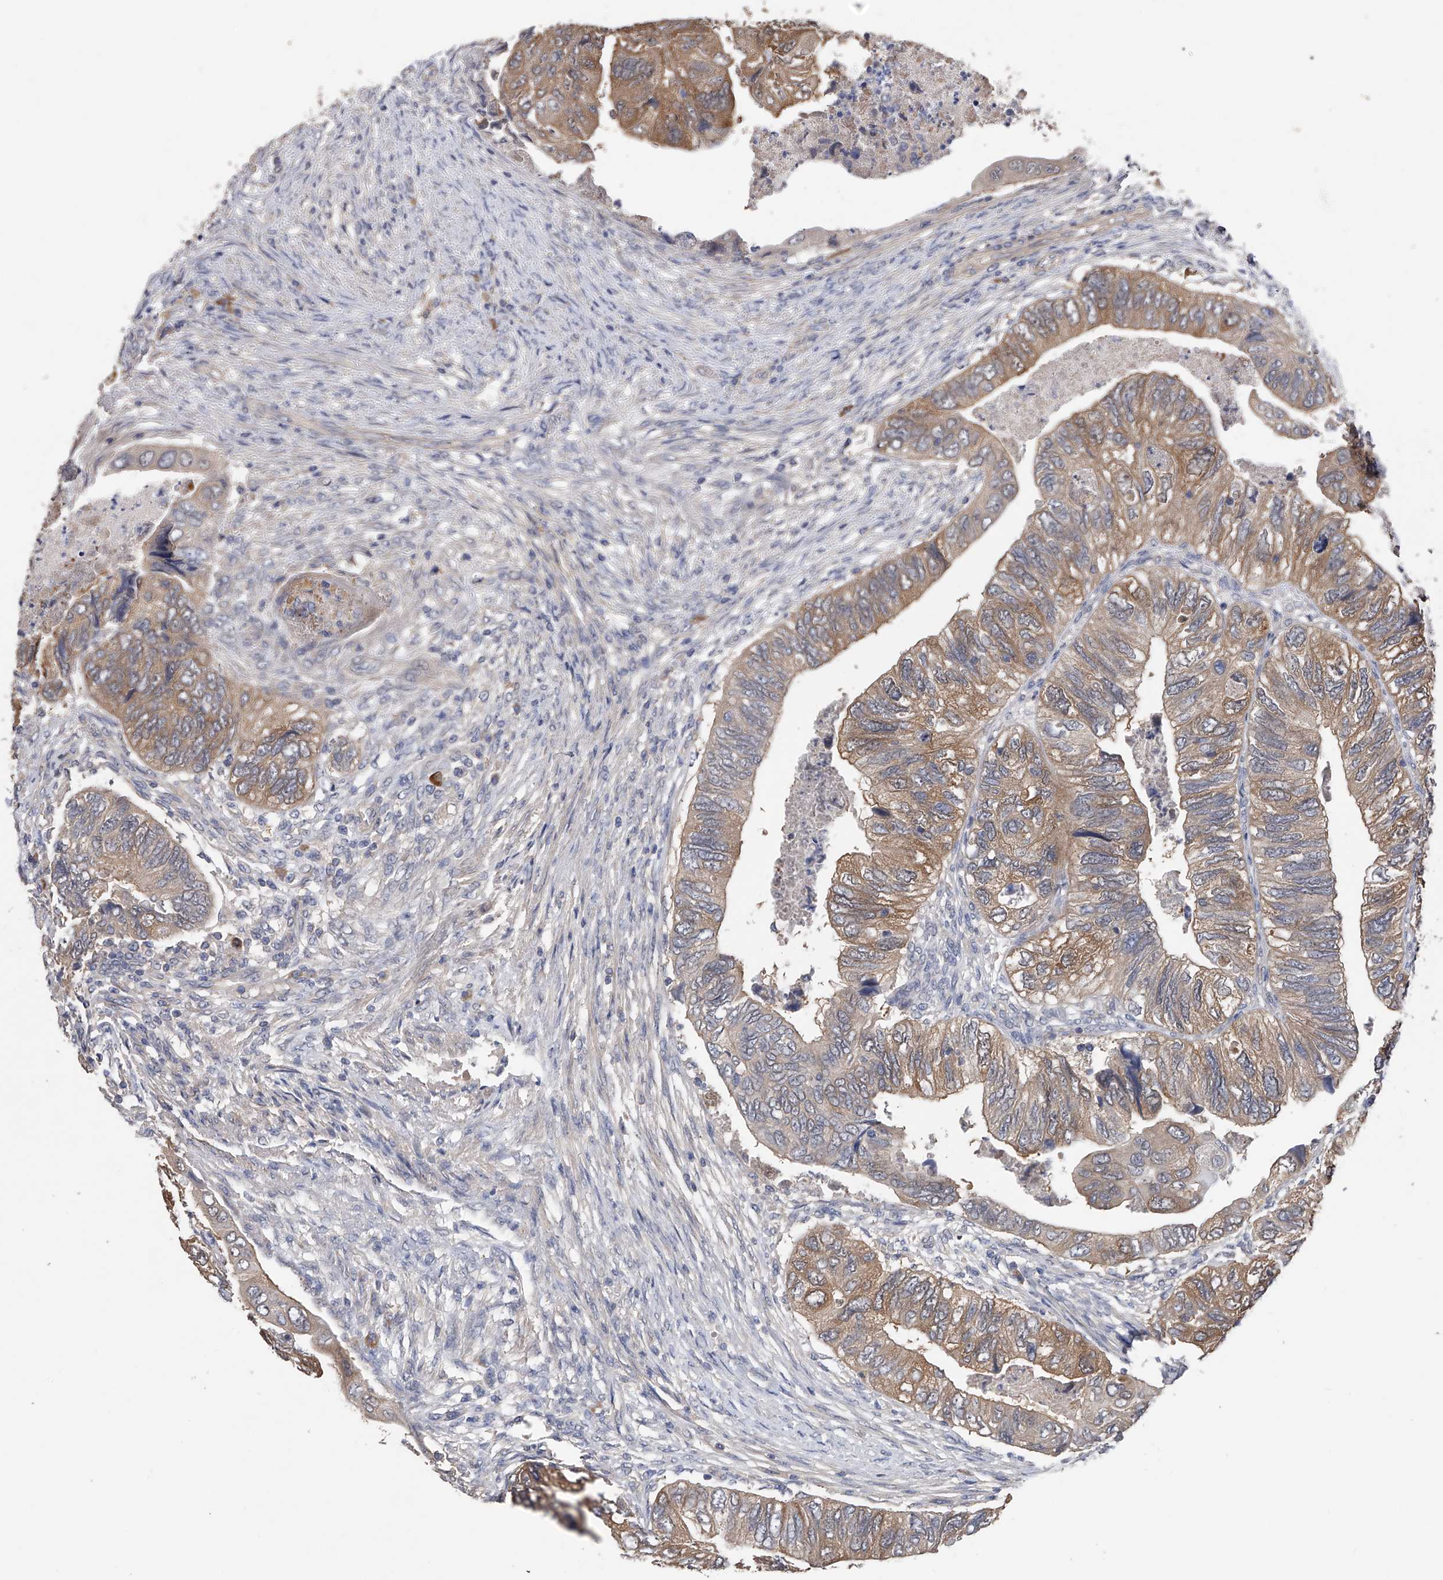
{"staining": {"intensity": "moderate", "quantity": "25%-75%", "location": "cytoplasmic/membranous"}, "tissue": "colorectal cancer", "cell_type": "Tumor cells", "image_type": "cancer", "snomed": [{"axis": "morphology", "description": "Adenocarcinoma, NOS"}, {"axis": "topography", "description": "Rectum"}], "caption": "The image shows a brown stain indicating the presence of a protein in the cytoplasmic/membranous of tumor cells in adenocarcinoma (colorectal).", "gene": "CFAP298", "patient": {"sex": "male", "age": 63}}